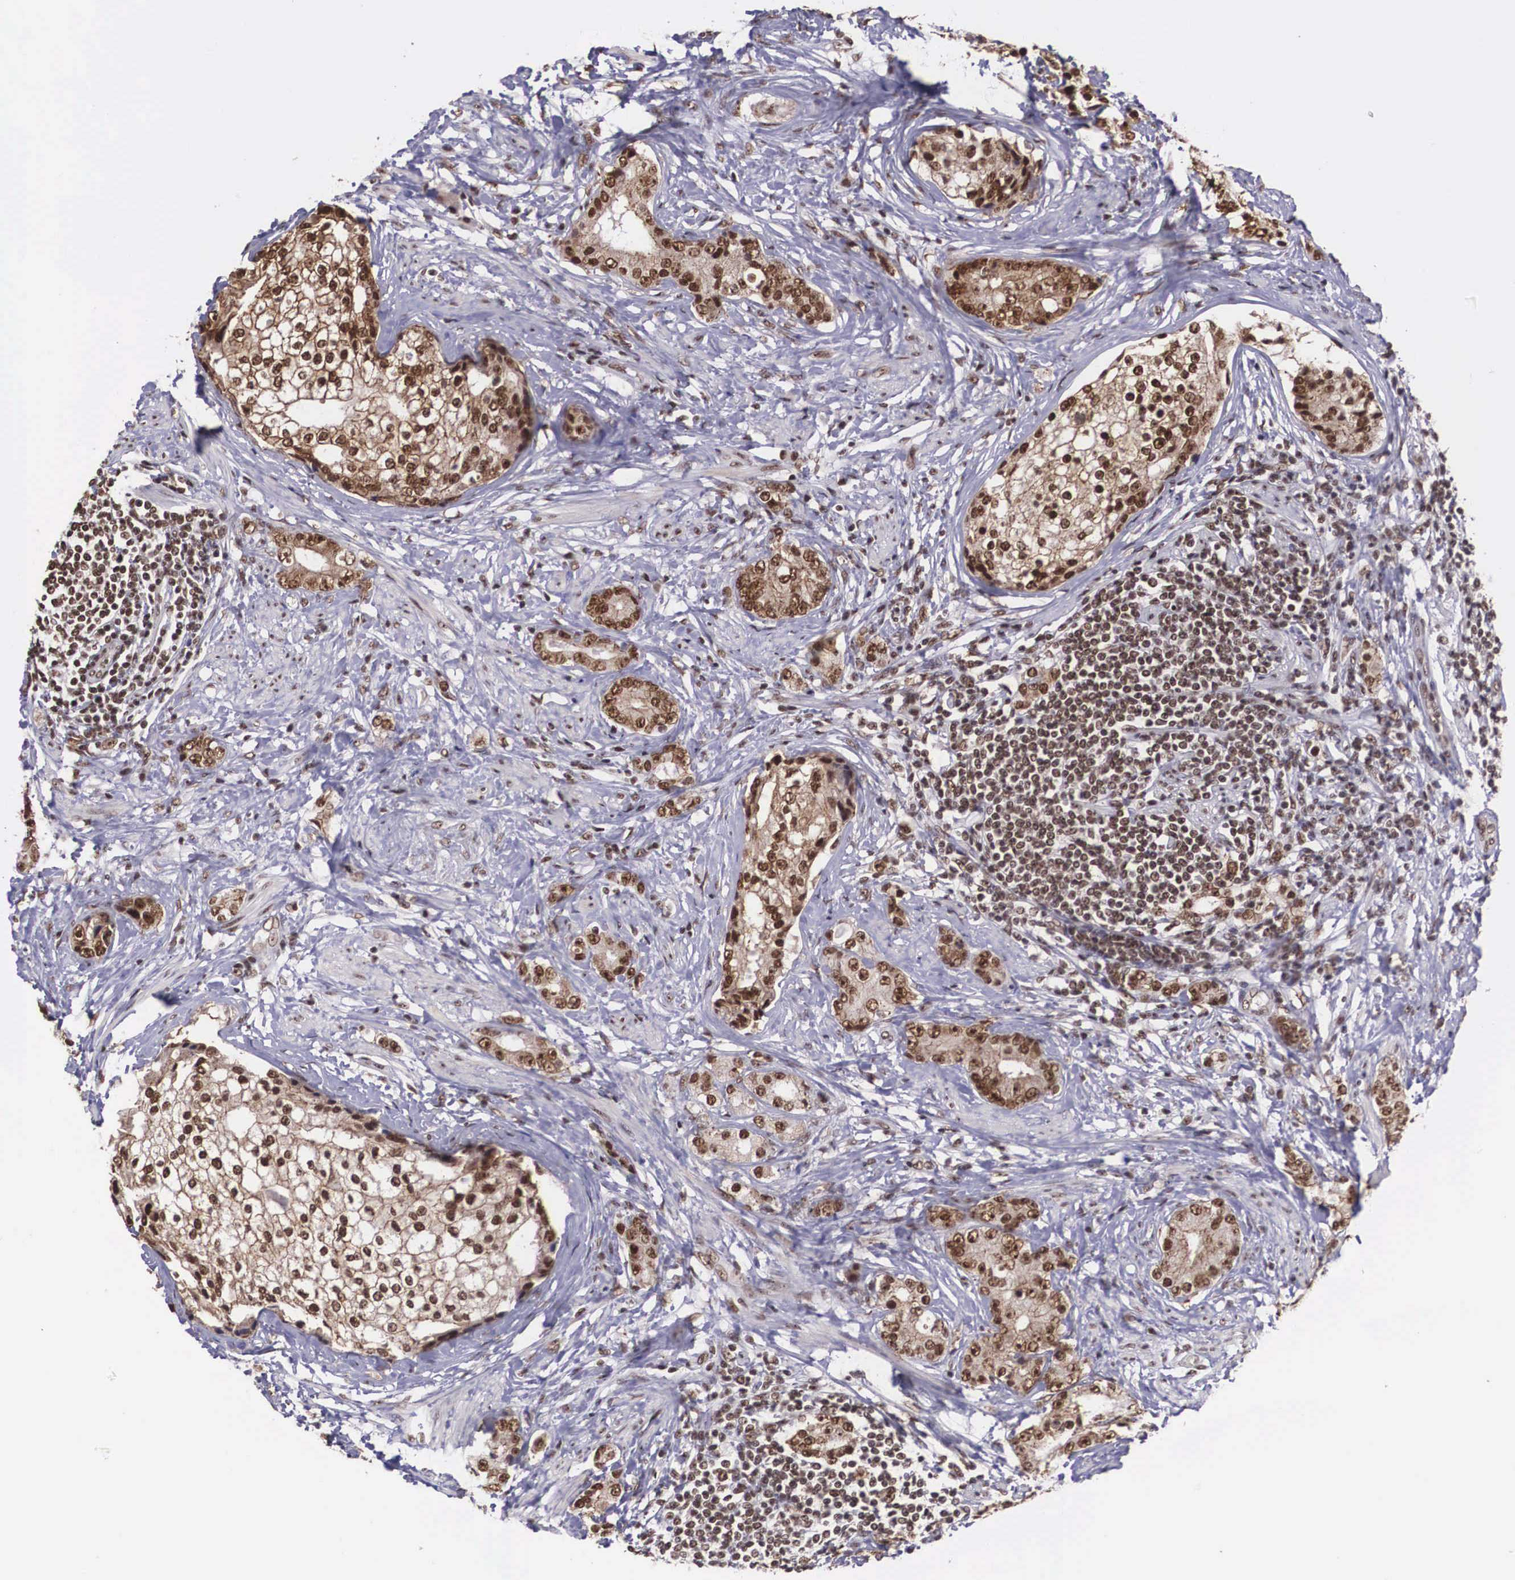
{"staining": {"intensity": "strong", "quantity": ">75%", "location": "cytoplasmic/membranous,nuclear"}, "tissue": "prostate cancer", "cell_type": "Tumor cells", "image_type": "cancer", "snomed": [{"axis": "morphology", "description": "Adenocarcinoma, Medium grade"}, {"axis": "topography", "description": "Prostate"}], "caption": "Human medium-grade adenocarcinoma (prostate) stained with a brown dye demonstrates strong cytoplasmic/membranous and nuclear positive staining in approximately >75% of tumor cells.", "gene": "POLR2F", "patient": {"sex": "male", "age": 59}}